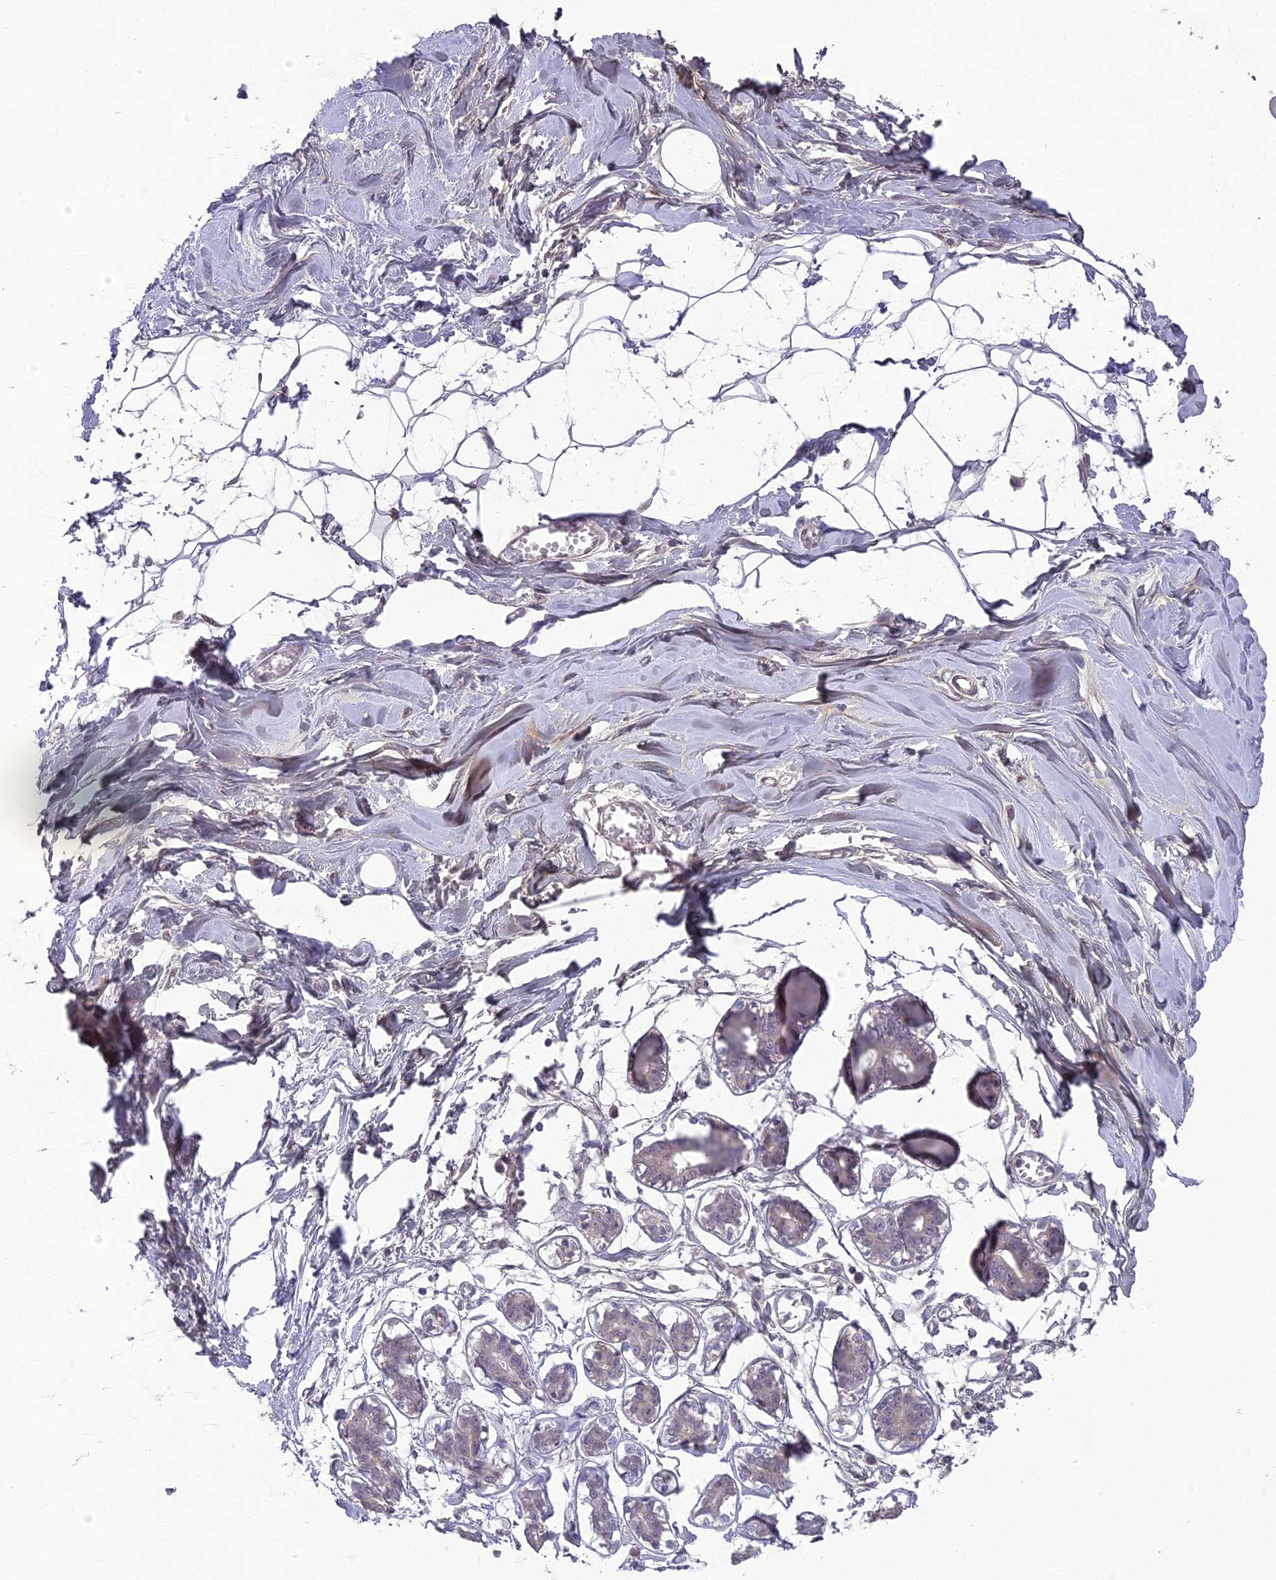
{"staining": {"intensity": "negative", "quantity": "none", "location": "none"}, "tissue": "breast", "cell_type": "Adipocytes", "image_type": "normal", "snomed": [{"axis": "morphology", "description": "Normal tissue, NOS"}, {"axis": "topography", "description": "Breast"}], "caption": "A high-resolution micrograph shows IHC staining of unremarkable breast, which shows no significant expression in adipocytes. The staining is performed using DAB brown chromogen with nuclei counter-stained in using hematoxylin.", "gene": "ERG28", "patient": {"sex": "female", "age": 27}}